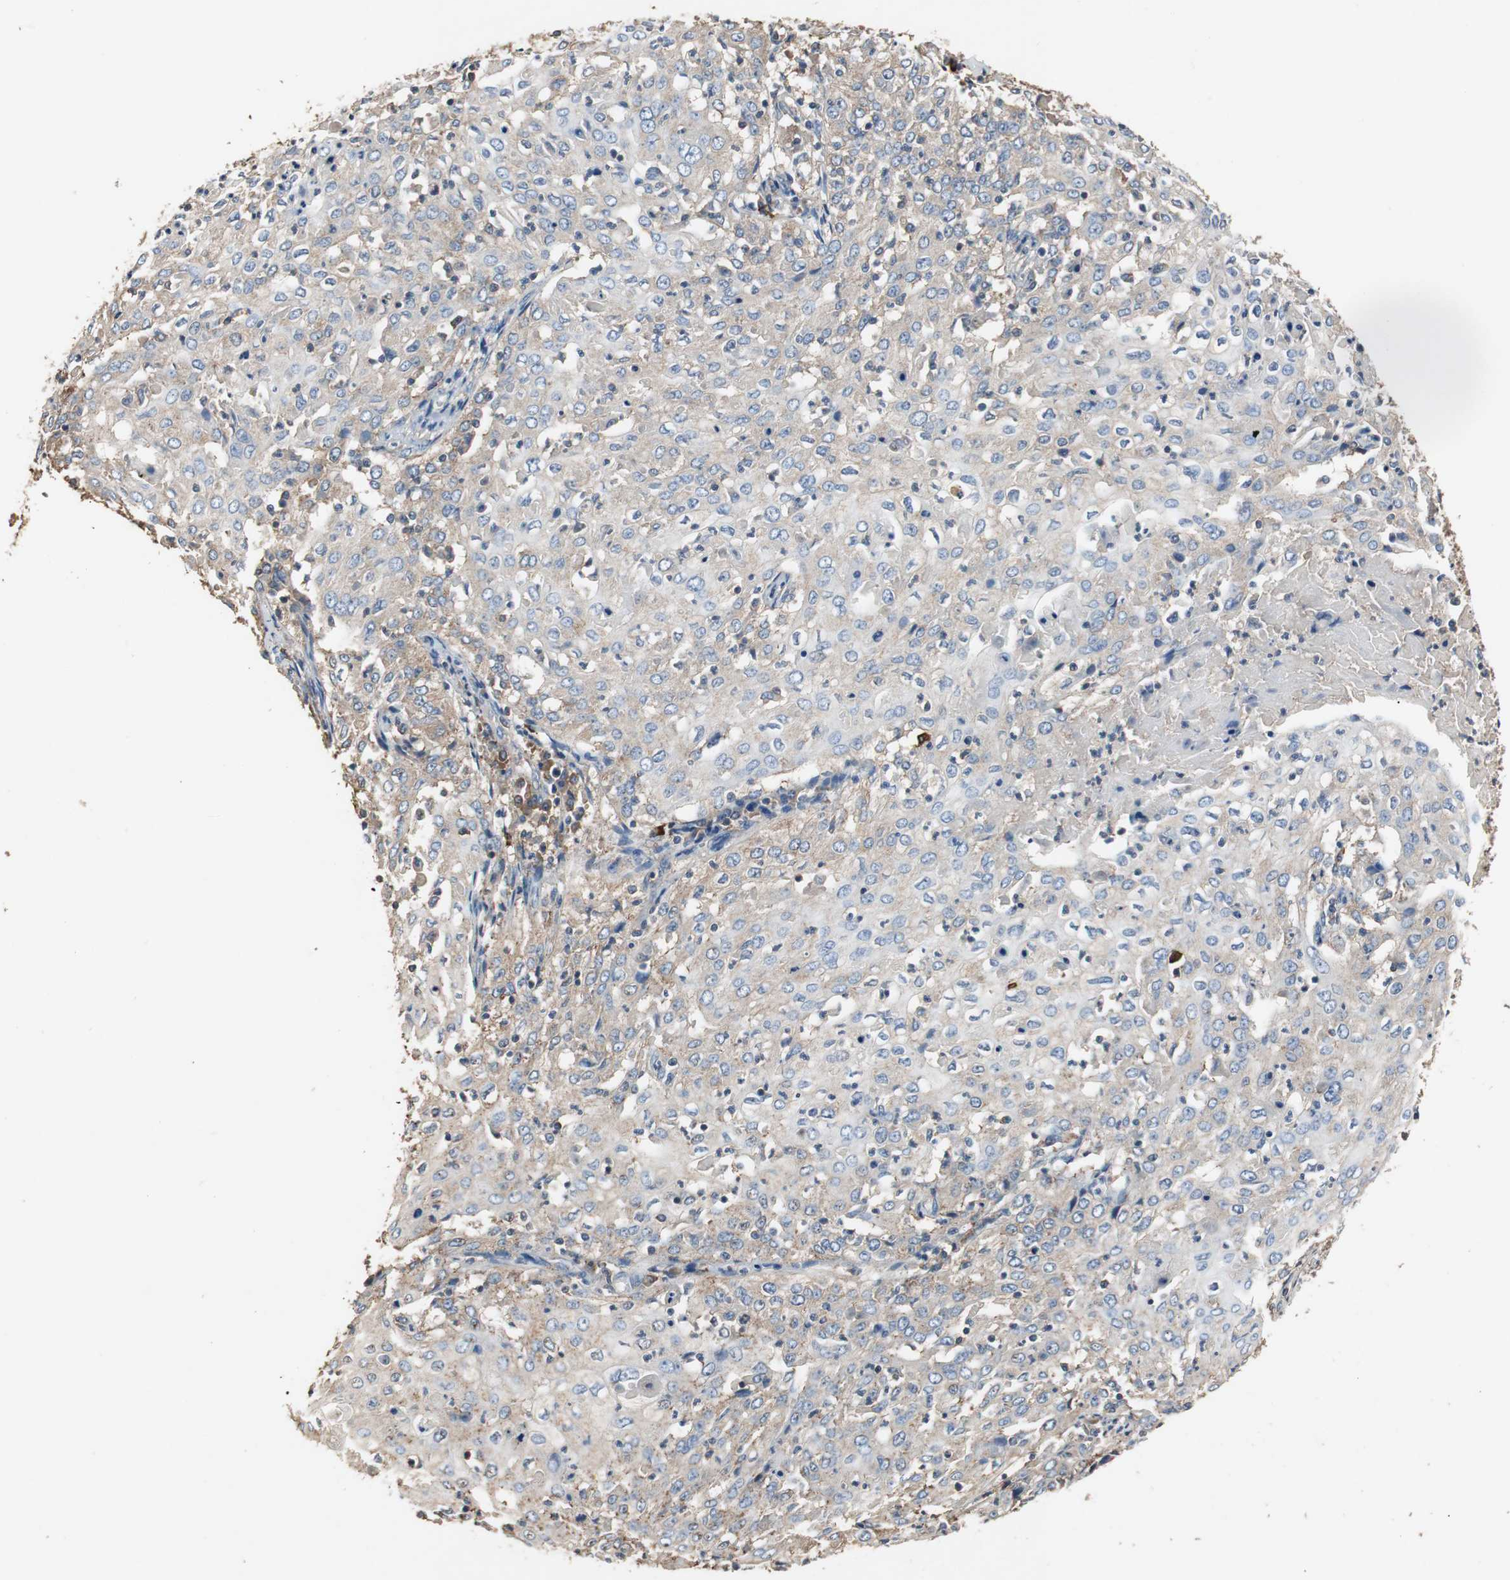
{"staining": {"intensity": "weak", "quantity": "25%-75%", "location": "cytoplasmic/membranous"}, "tissue": "cervical cancer", "cell_type": "Tumor cells", "image_type": "cancer", "snomed": [{"axis": "morphology", "description": "Squamous cell carcinoma, NOS"}, {"axis": "topography", "description": "Cervix"}], "caption": "A histopathology image showing weak cytoplasmic/membranous staining in about 25%-75% of tumor cells in squamous cell carcinoma (cervical), as visualized by brown immunohistochemical staining.", "gene": "TNFRSF14", "patient": {"sex": "female", "age": 39}}